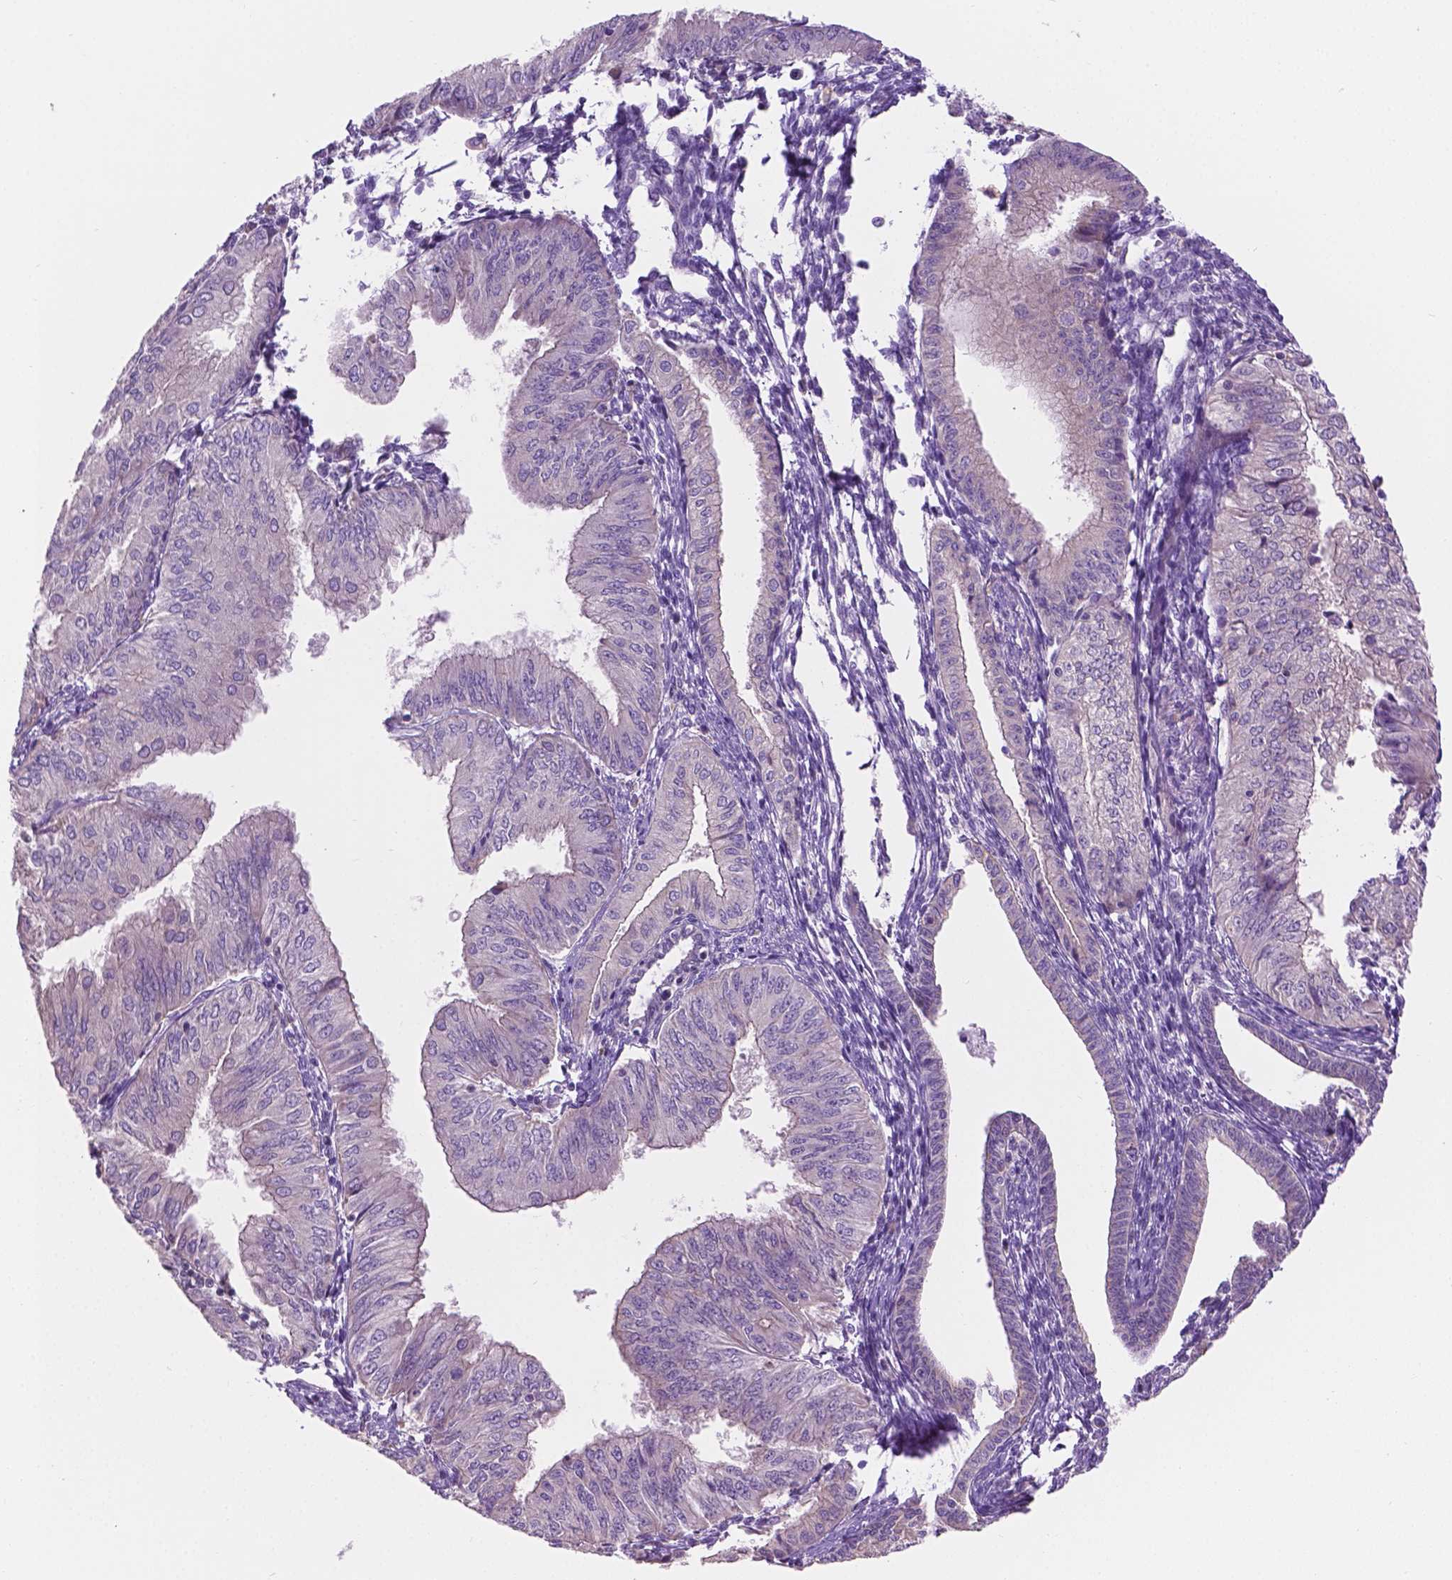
{"staining": {"intensity": "negative", "quantity": "none", "location": "none"}, "tissue": "endometrial cancer", "cell_type": "Tumor cells", "image_type": "cancer", "snomed": [{"axis": "morphology", "description": "Adenocarcinoma, NOS"}, {"axis": "topography", "description": "Endometrium"}], "caption": "This histopathology image is of endometrial cancer stained with IHC to label a protein in brown with the nuclei are counter-stained blue. There is no expression in tumor cells.", "gene": "CDH7", "patient": {"sex": "female", "age": 53}}